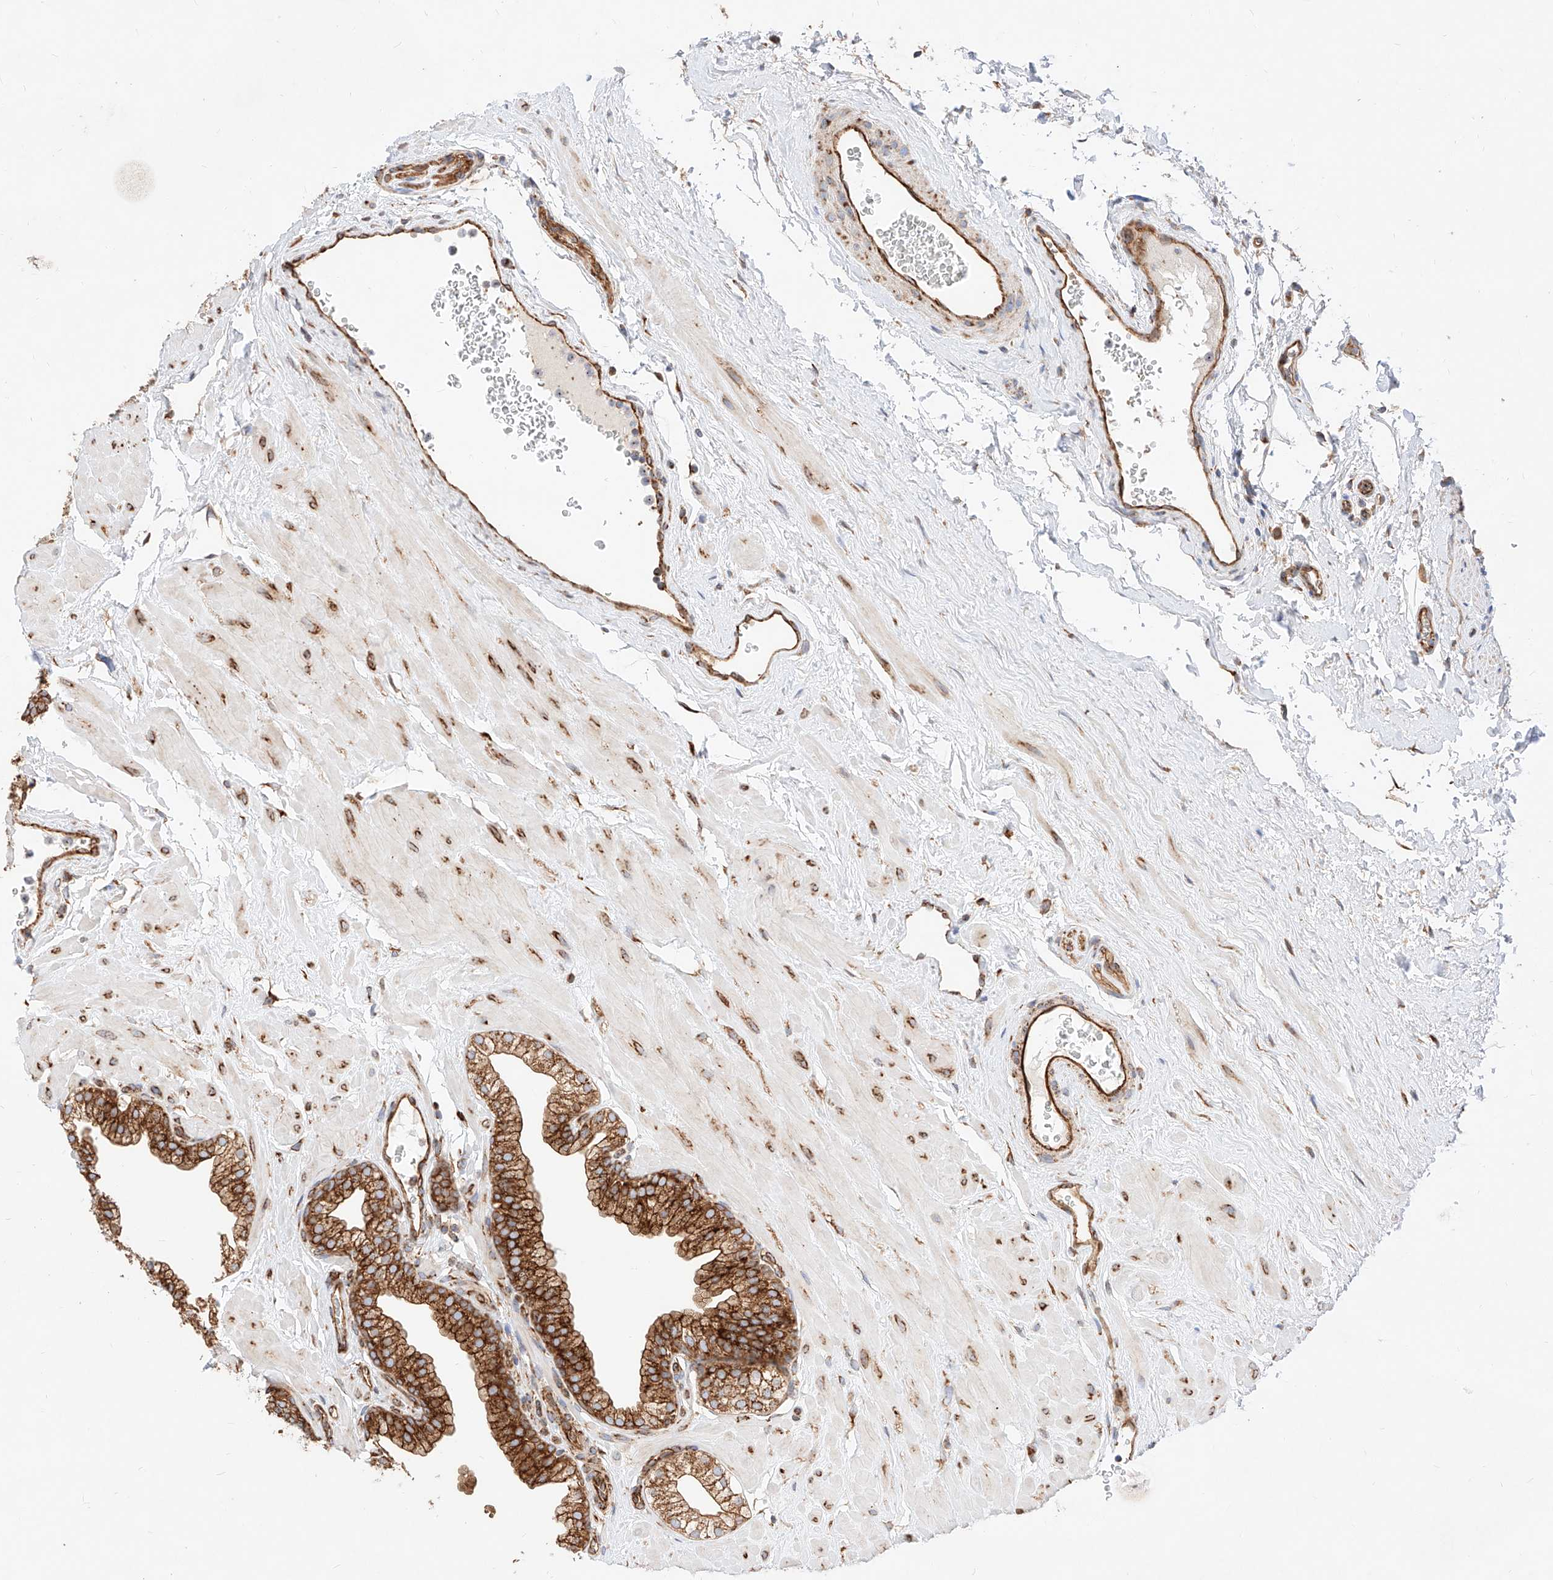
{"staining": {"intensity": "strong", "quantity": ">75%", "location": "cytoplasmic/membranous"}, "tissue": "prostate", "cell_type": "Glandular cells", "image_type": "normal", "snomed": [{"axis": "morphology", "description": "Normal tissue, NOS"}, {"axis": "morphology", "description": "Urothelial carcinoma, Low grade"}, {"axis": "topography", "description": "Urinary bladder"}, {"axis": "topography", "description": "Prostate"}], "caption": "IHC histopathology image of normal human prostate stained for a protein (brown), which reveals high levels of strong cytoplasmic/membranous staining in approximately >75% of glandular cells.", "gene": "CSGALNACT2", "patient": {"sex": "male", "age": 60}}